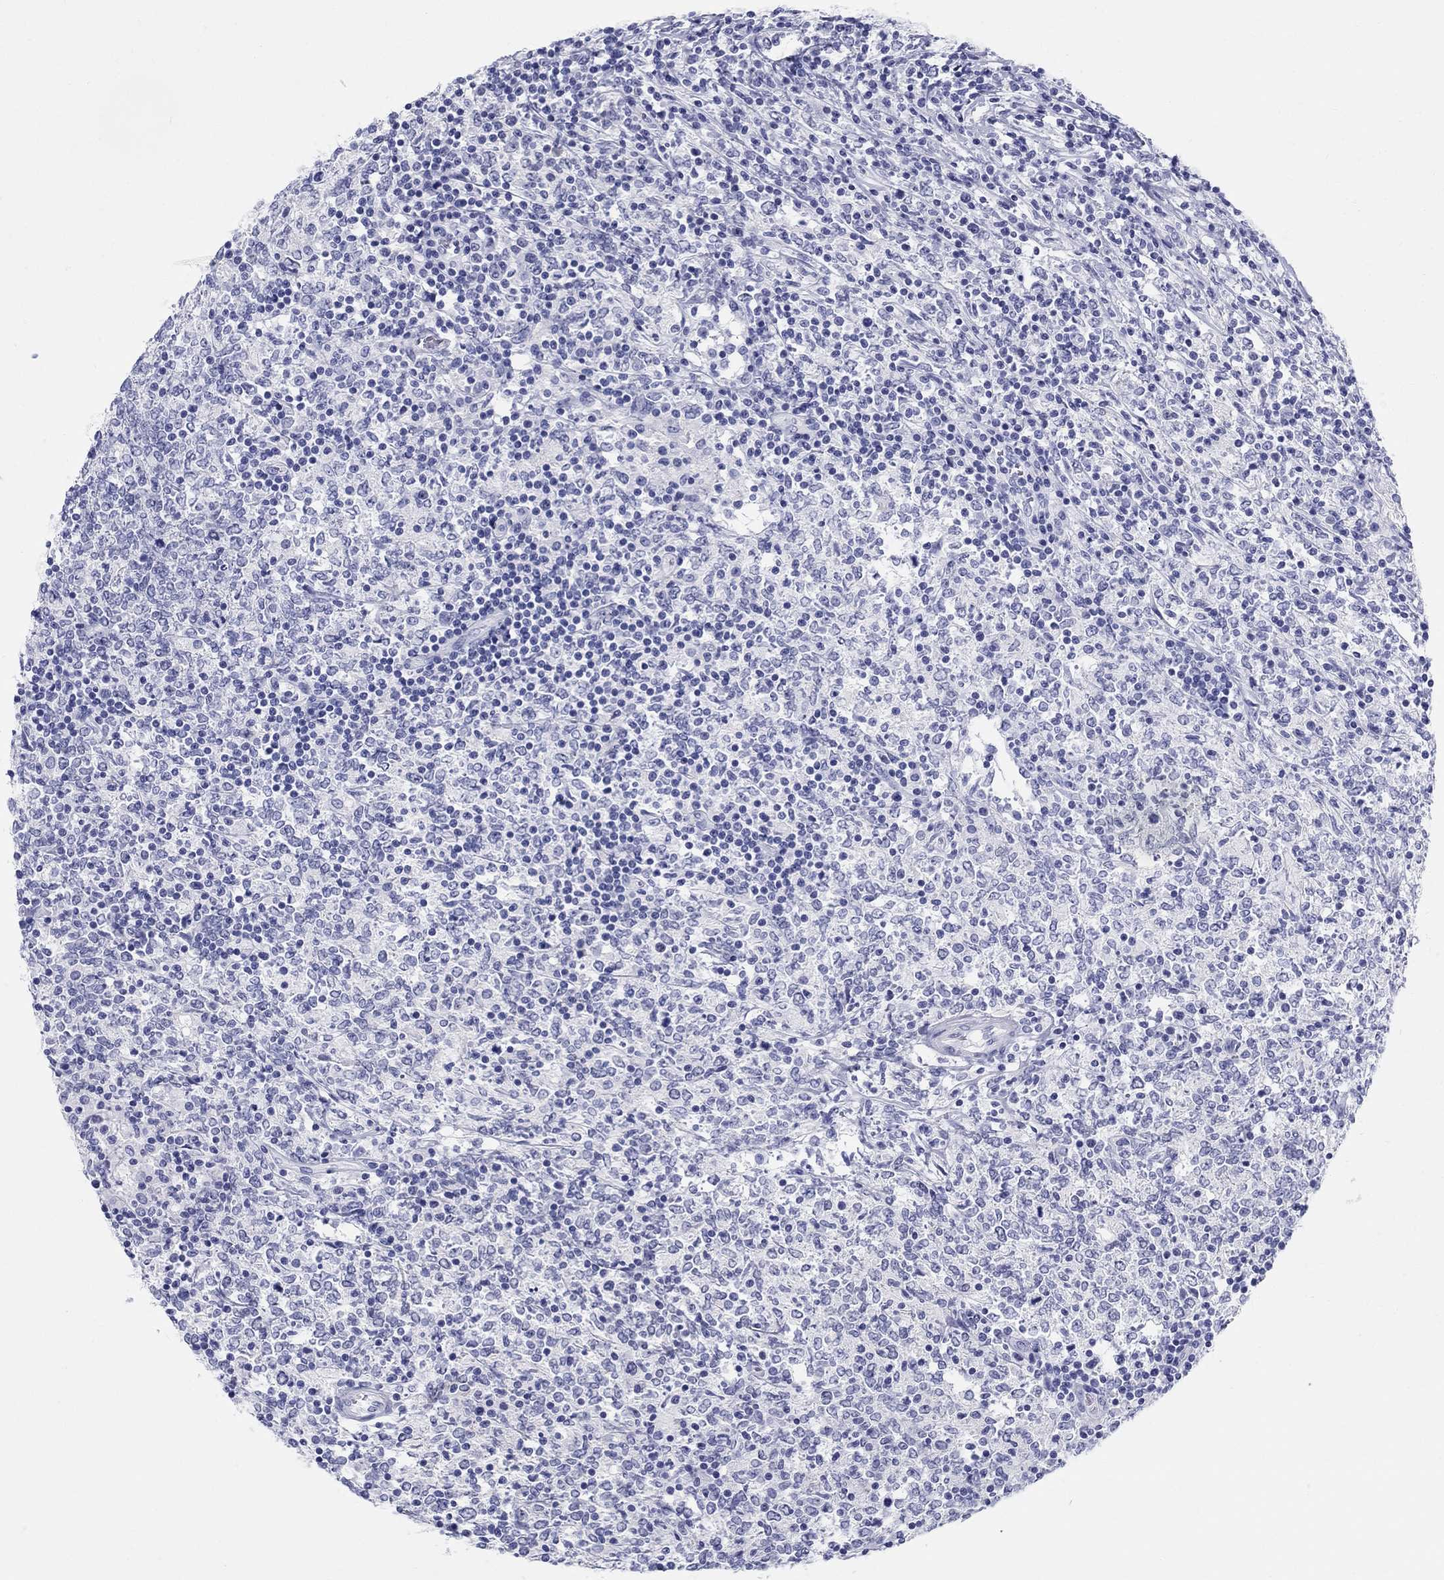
{"staining": {"intensity": "negative", "quantity": "none", "location": "none"}, "tissue": "lymphoma", "cell_type": "Tumor cells", "image_type": "cancer", "snomed": [{"axis": "morphology", "description": "Malignant lymphoma, non-Hodgkin's type, High grade"}, {"axis": "topography", "description": "Lymph node"}], "caption": "IHC image of neoplastic tissue: human high-grade malignant lymphoma, non-Hodgkin's type stained with DAB (3,3'-diaminobenzidine) exhibits no significant protein expression in tumor cells.", "gene": "LAMP5", "patient": {"sex": "female", "age": 84}}